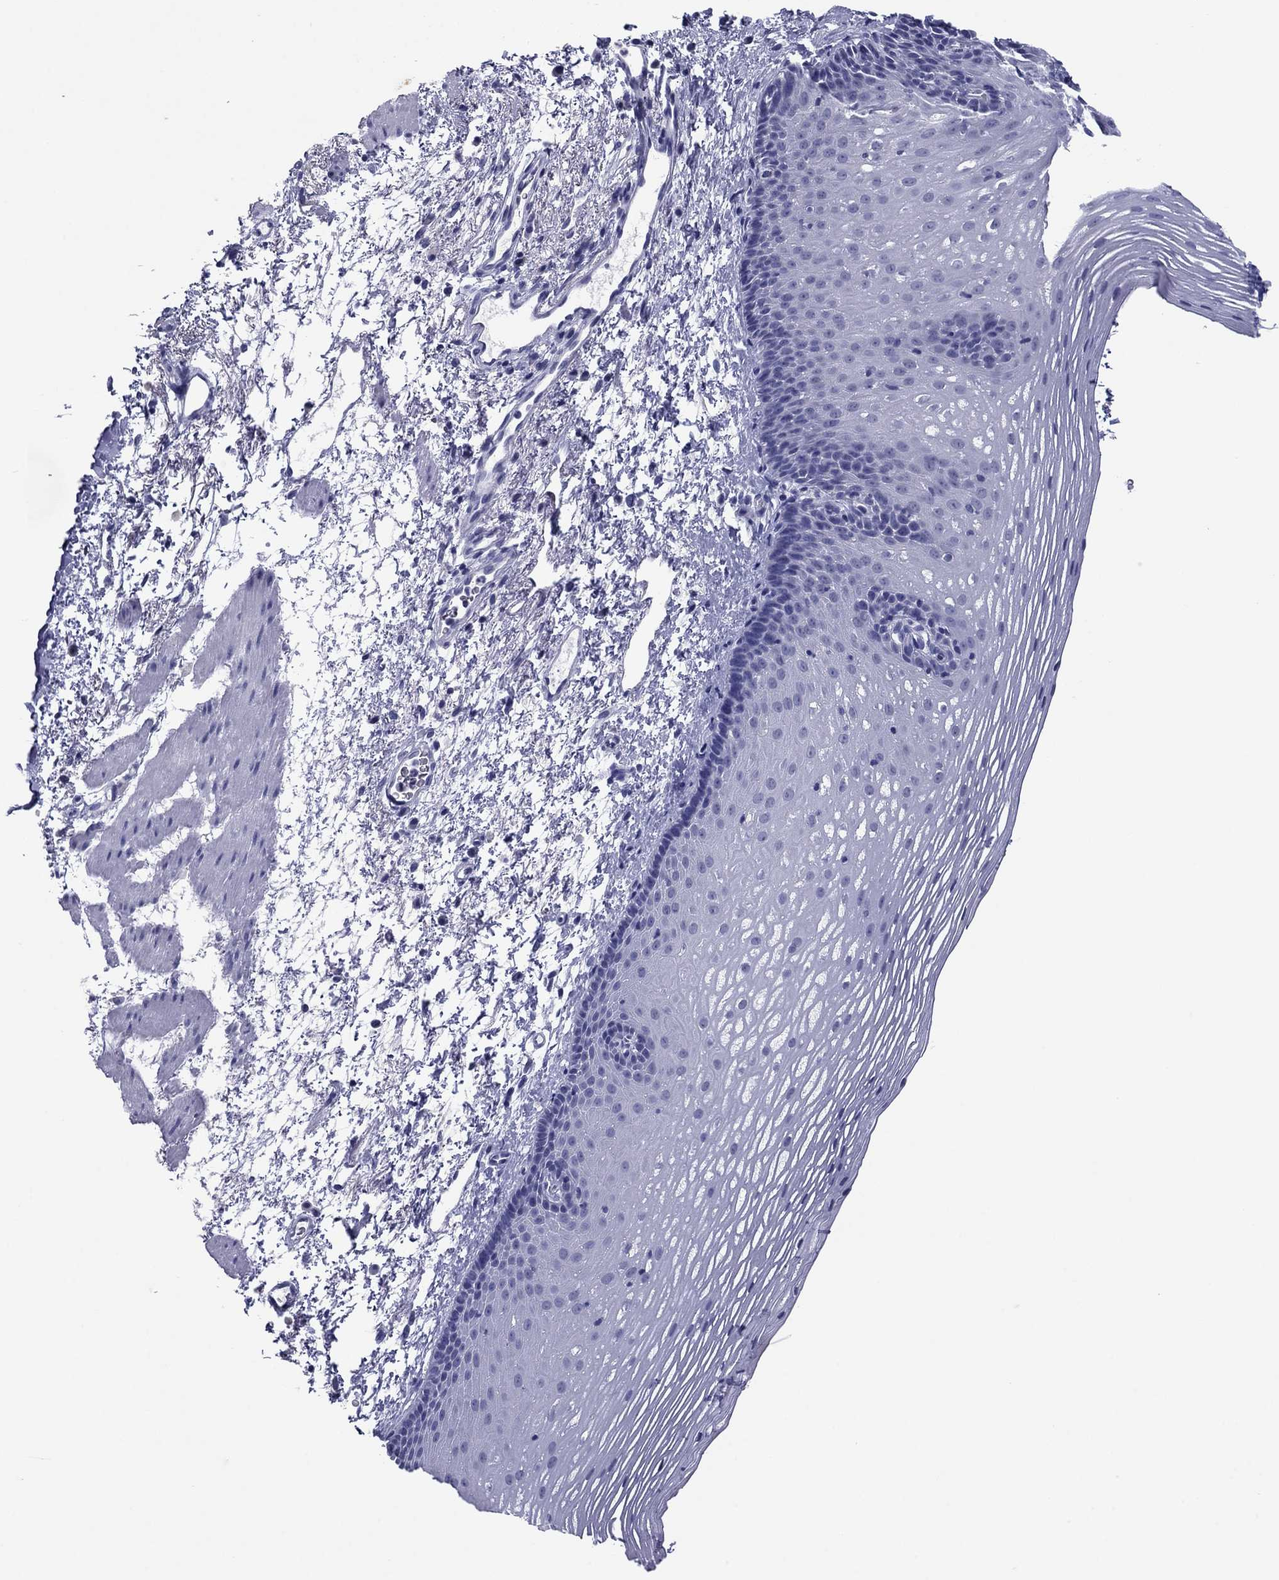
{"staining": {"intensity": "negative", "quantity": "none", "location": "none"}, "tissue": "esophagus", "cell_type": "Squamous epithelial cells", "image_type": "normal", "snomed": [{"axis": "morphology", "description": "Normal tissue, NOS"}, {"axis": "topography", "description": "Esophagus"}], "caption": "The immunohistochemistry photomicrograph has no significant positivity in squamous epithelial cells of esophagus.", "gene": "TCFL5", "patient": {"sex": "male", "age": 76}}